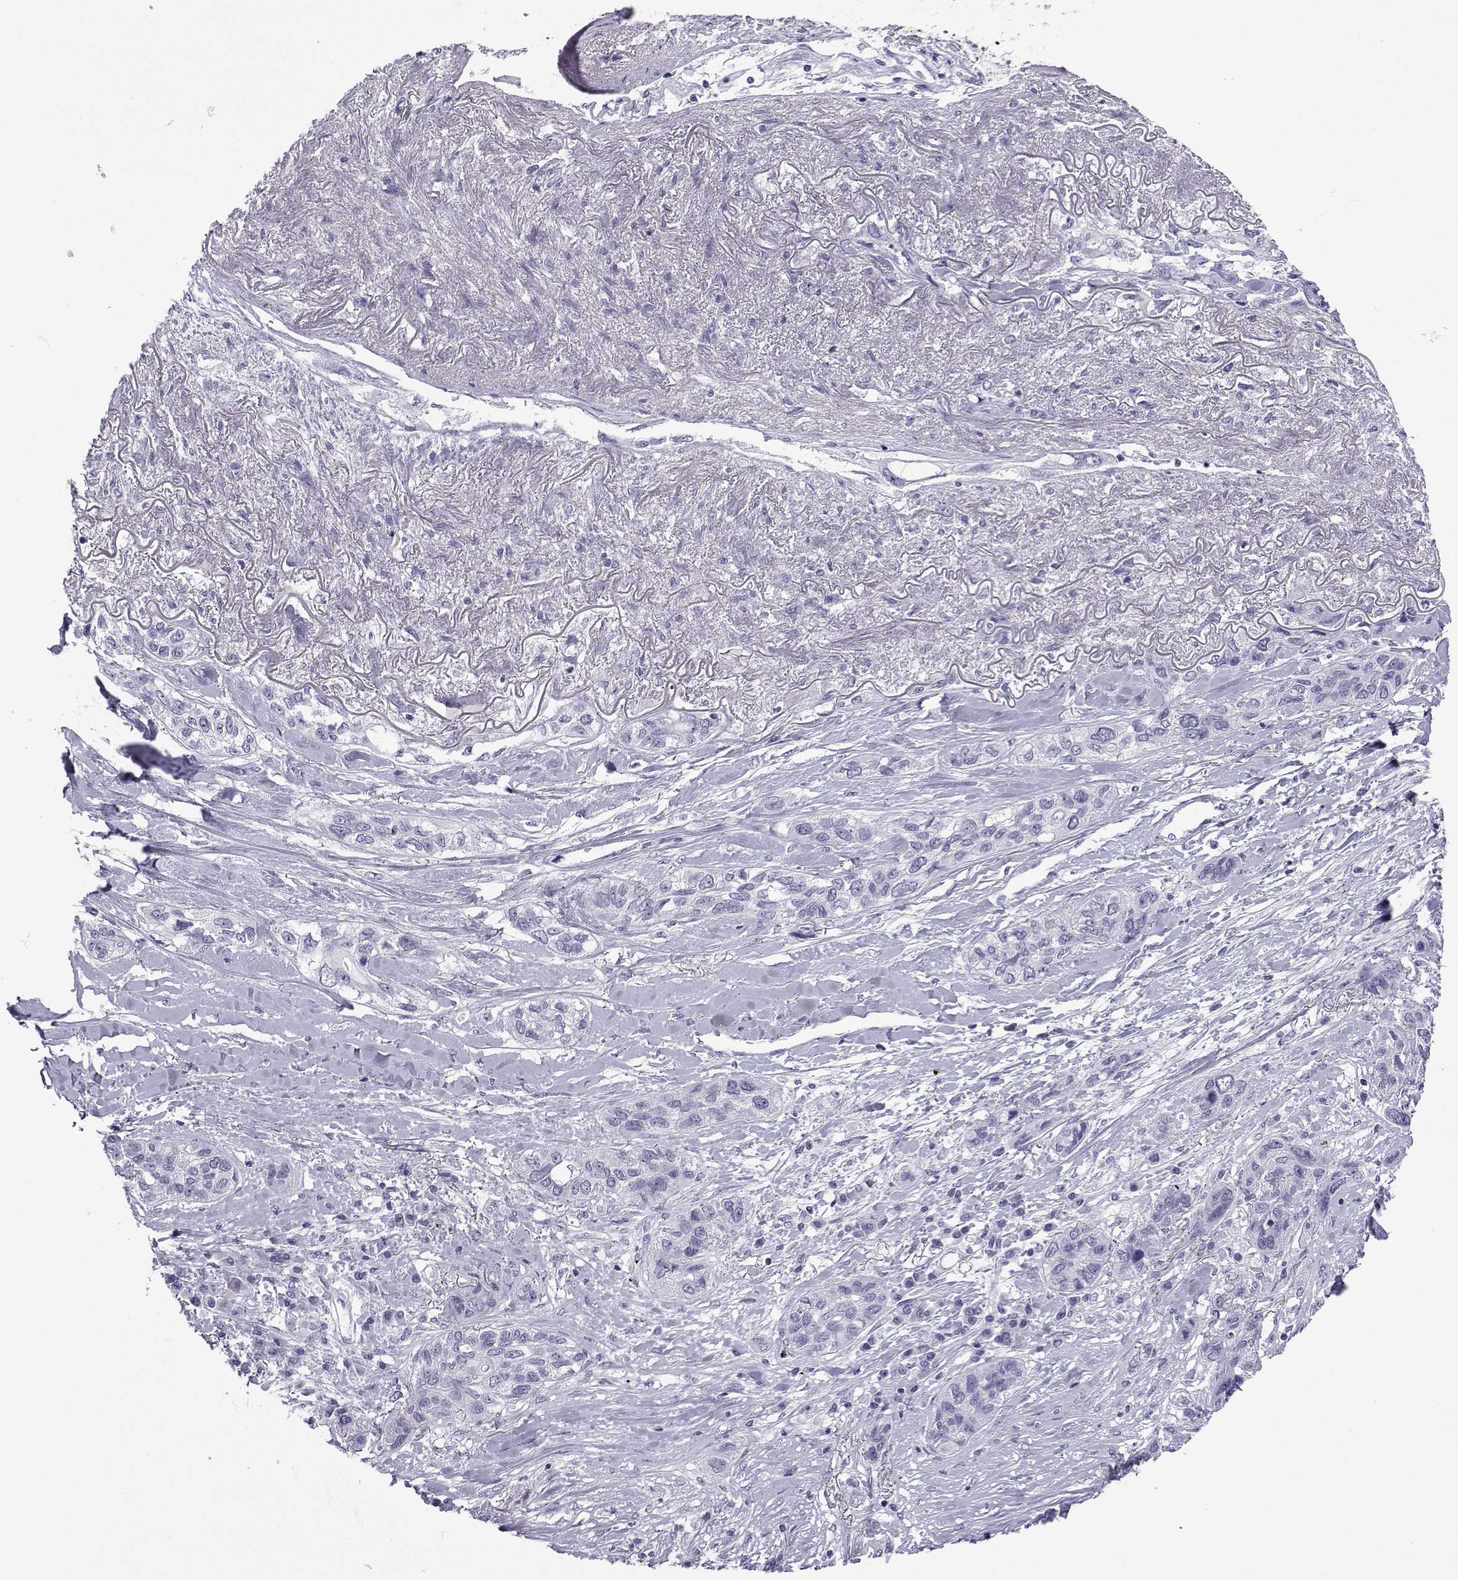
{"staining": {"intensity": "negative", "quantity": "none", "location": "none"}, "tissue": "lung cancer", "cell_type": "Tumor cells", "image_type": "cancer", "snomed": [{"axis": "morphology", "description": "Squamous cell carcinoma, NOS"}, {"axis": "topography", "description": "Lung"}], "caption": "This is an immunohistochemistry (IHC) histopathology image of human lung cancer. There is no positivity in tumor cells.", "gene": "ACTL7A", "patient": {"sex": "female", "age": 70}}